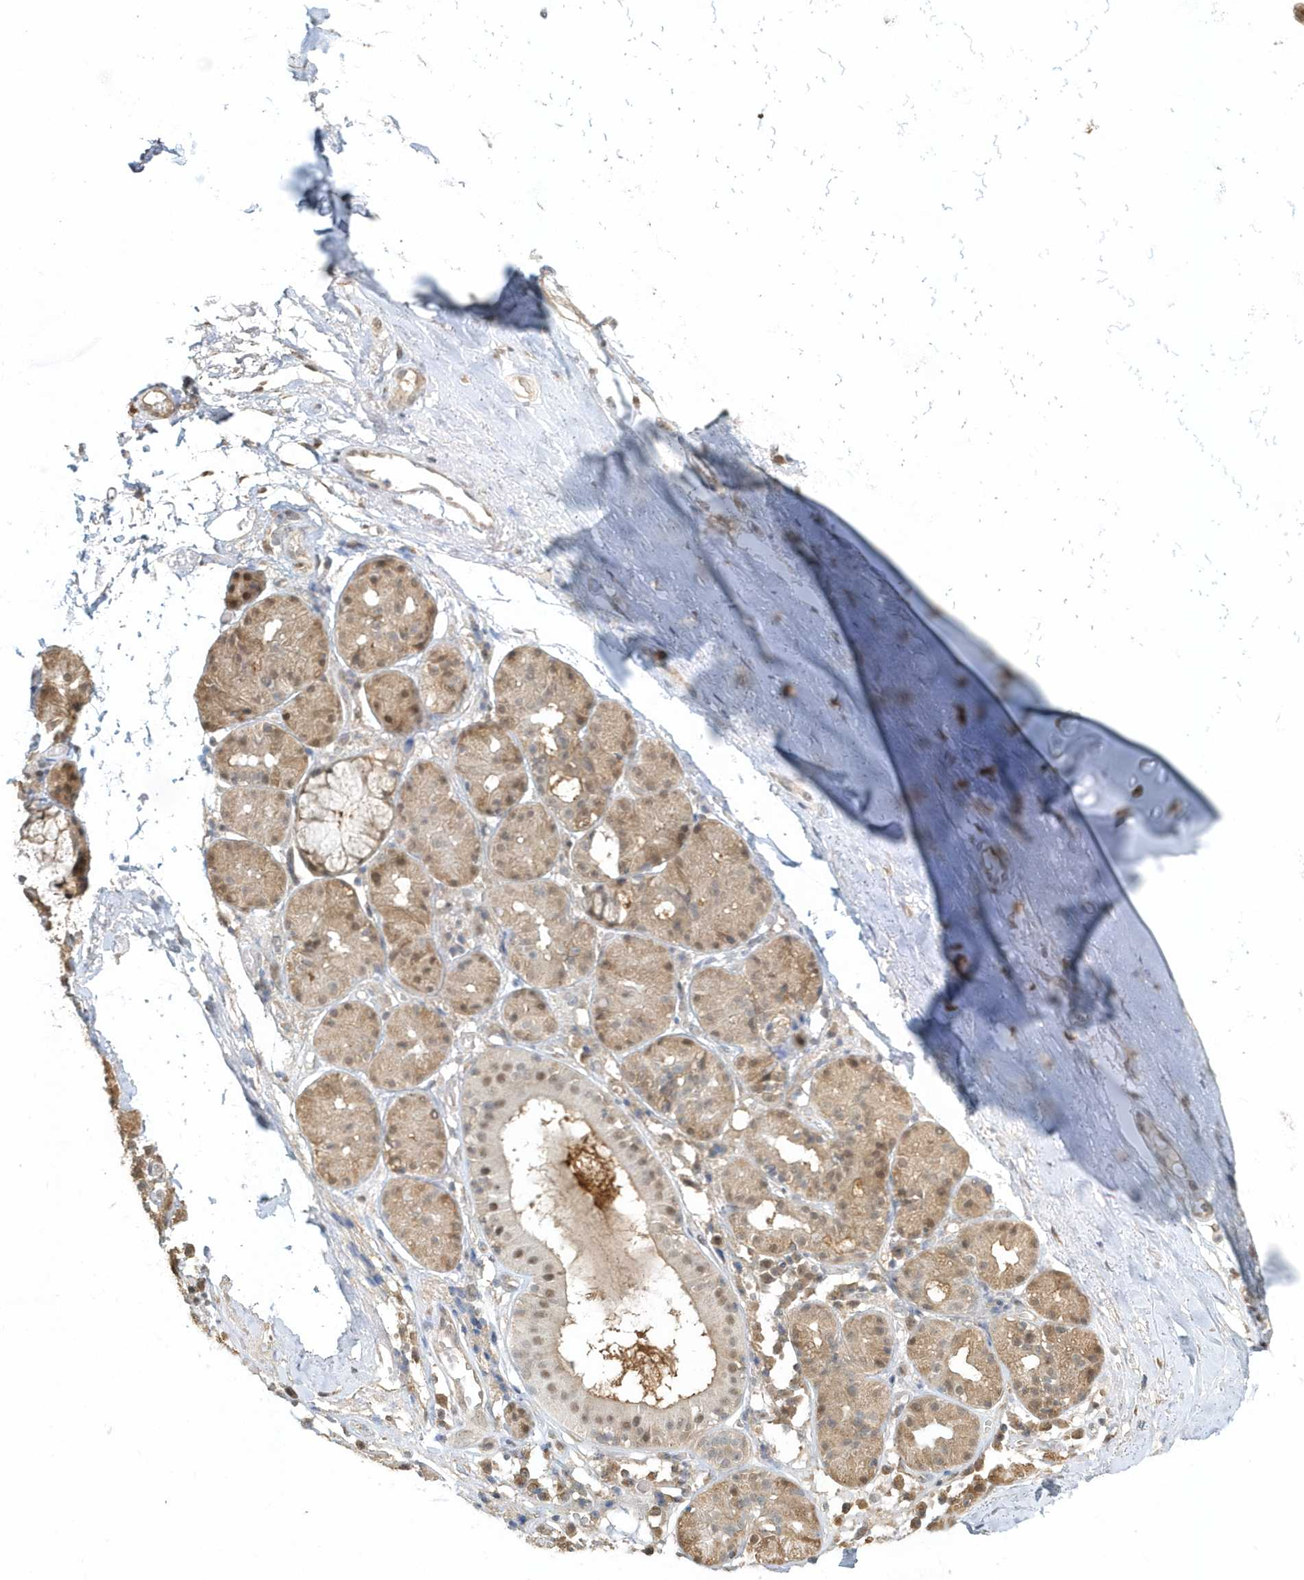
{"staining": {"intensity": "moderate", "quantity": ">75%", "location": "nuclear"}, "tissue": "adipose tissue", "cell_type": "Adipocytes", "image_type": "normal", "snomed": [{"axis": "morphology", "description": "Normal tissue, NOS"}, {"axis": "morphology", "description": "Basal cell carcinoma"}, {"axis": "topography", "description": "Cartilage tissue"}, {"axis": "topography", "description": "Nasopharynx"}, {"axis": "topography", "description": "Oral tissue"}], "caption": "An image of human adipose tissue stained for a protein exhibits moderate nuclear brown staining in adipocytes.", "gene": "PSMD6", "patient": {"sex": "female", "age": 77}}